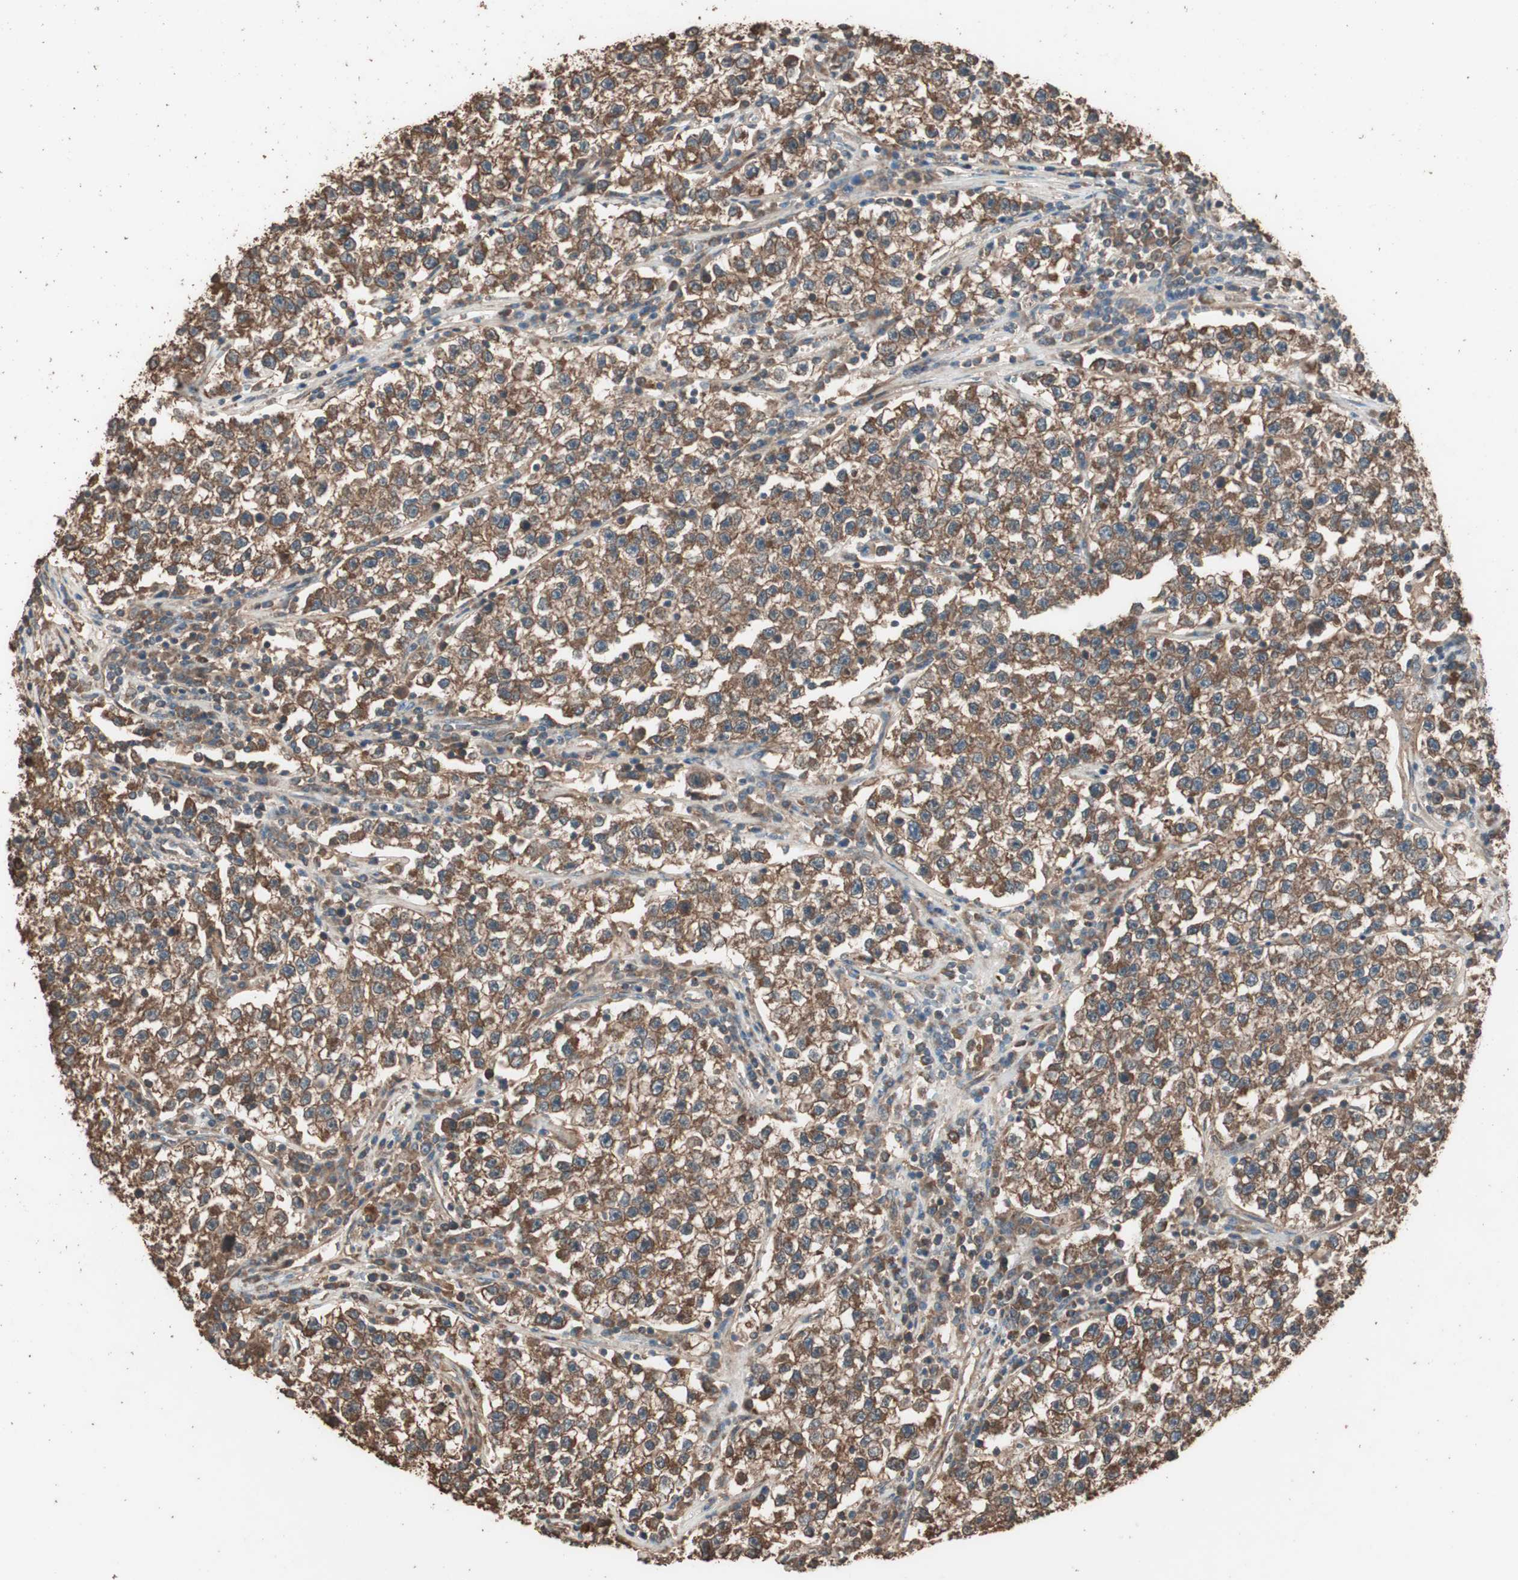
{"staining": {"intensity": "moderate", "quantity": ">75%", "location": "cytoplasmic/membranous"}, "tissue": "testis cancer", "cell_type": "Tumor cells", "image_type": "cancer", "snomed": [{"axis": "morphology", "description": "Seminoma, NOS"}, {"axis": "topography", "description": "Testis"}], "caption": "The immunohistochemical stain highlights moderate cytoplasmic/membranous positivity in tumor cells of seminoma (testis) tissue.", "gene": "CCN4", "patient": {"sex": "male", "age": 22}}